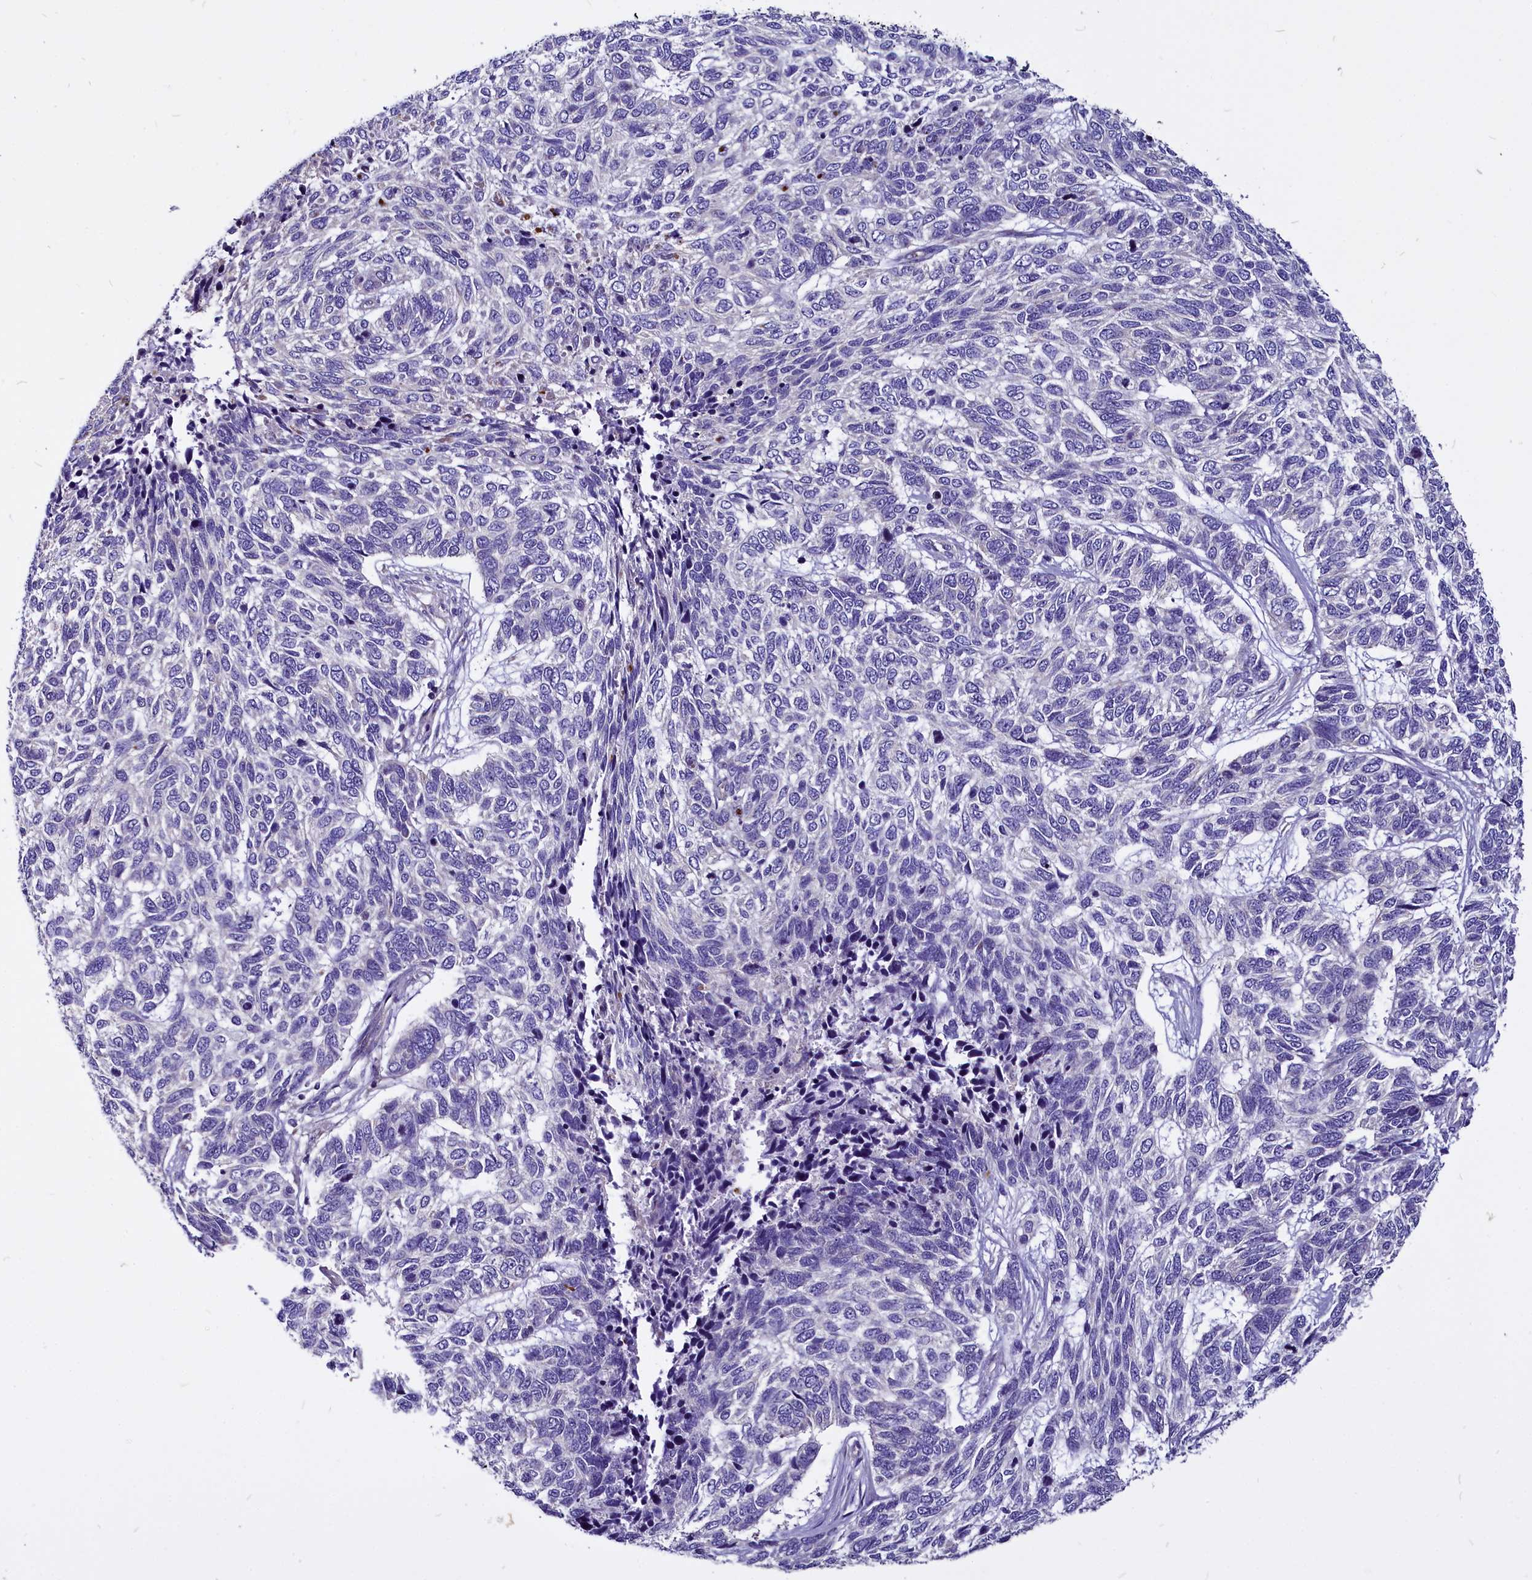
{"staining": {"intensity": "negative", "quantity": "none", "location": "none"}, "tissue": "skin cancer", "cell_type": "Tumor cells", "image_type": "cancer", "snomed": [{"axis": "morphology", "description": "Basal cell carcinoma"}, {"axis": "topography", "description": "Skin"}], "caption": "Immunohistochemistry (IHC) image of skin basal cell carcinoma stained for a protein (brown), which demonstrates no staining in tumor cells.", "gene": "CEP170", "patient": {"sex": "female", "age": 65}}